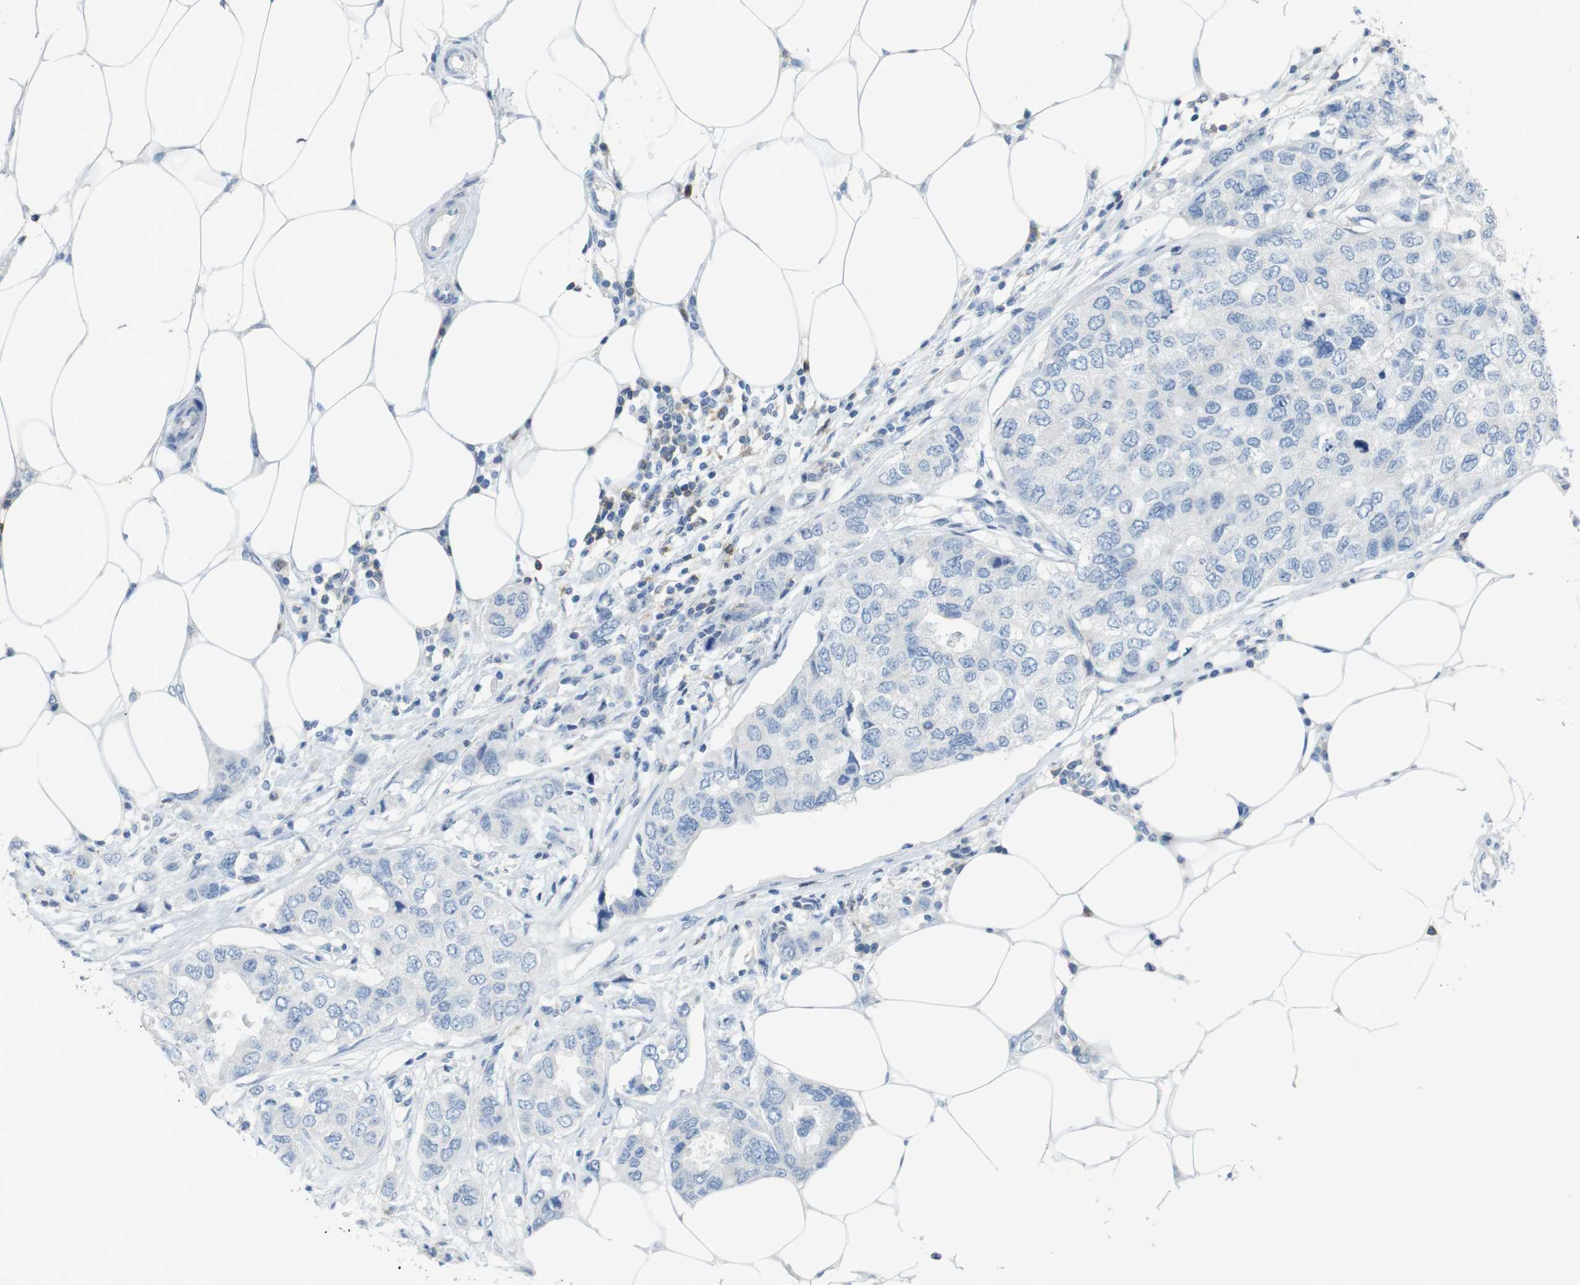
{"staining": {"intensity": "negative", "quantity": "none", "location": "none"}, "tissue": "breast cancer", "cell_type": "Tumor cells", "image_type": "cancer", "snomed": [{"axis": "morphology", "description": "Duct carcinoma"}, {"axis": "topography", "description": "Breast"}], "caption": "IHC photomicrograph of invasive ductal carcinoma (breast) stained for a protein (brown), which displays no expression in tumor cells.", "gene": "CD5", "patient": {"sex": "female", "age": 50}}